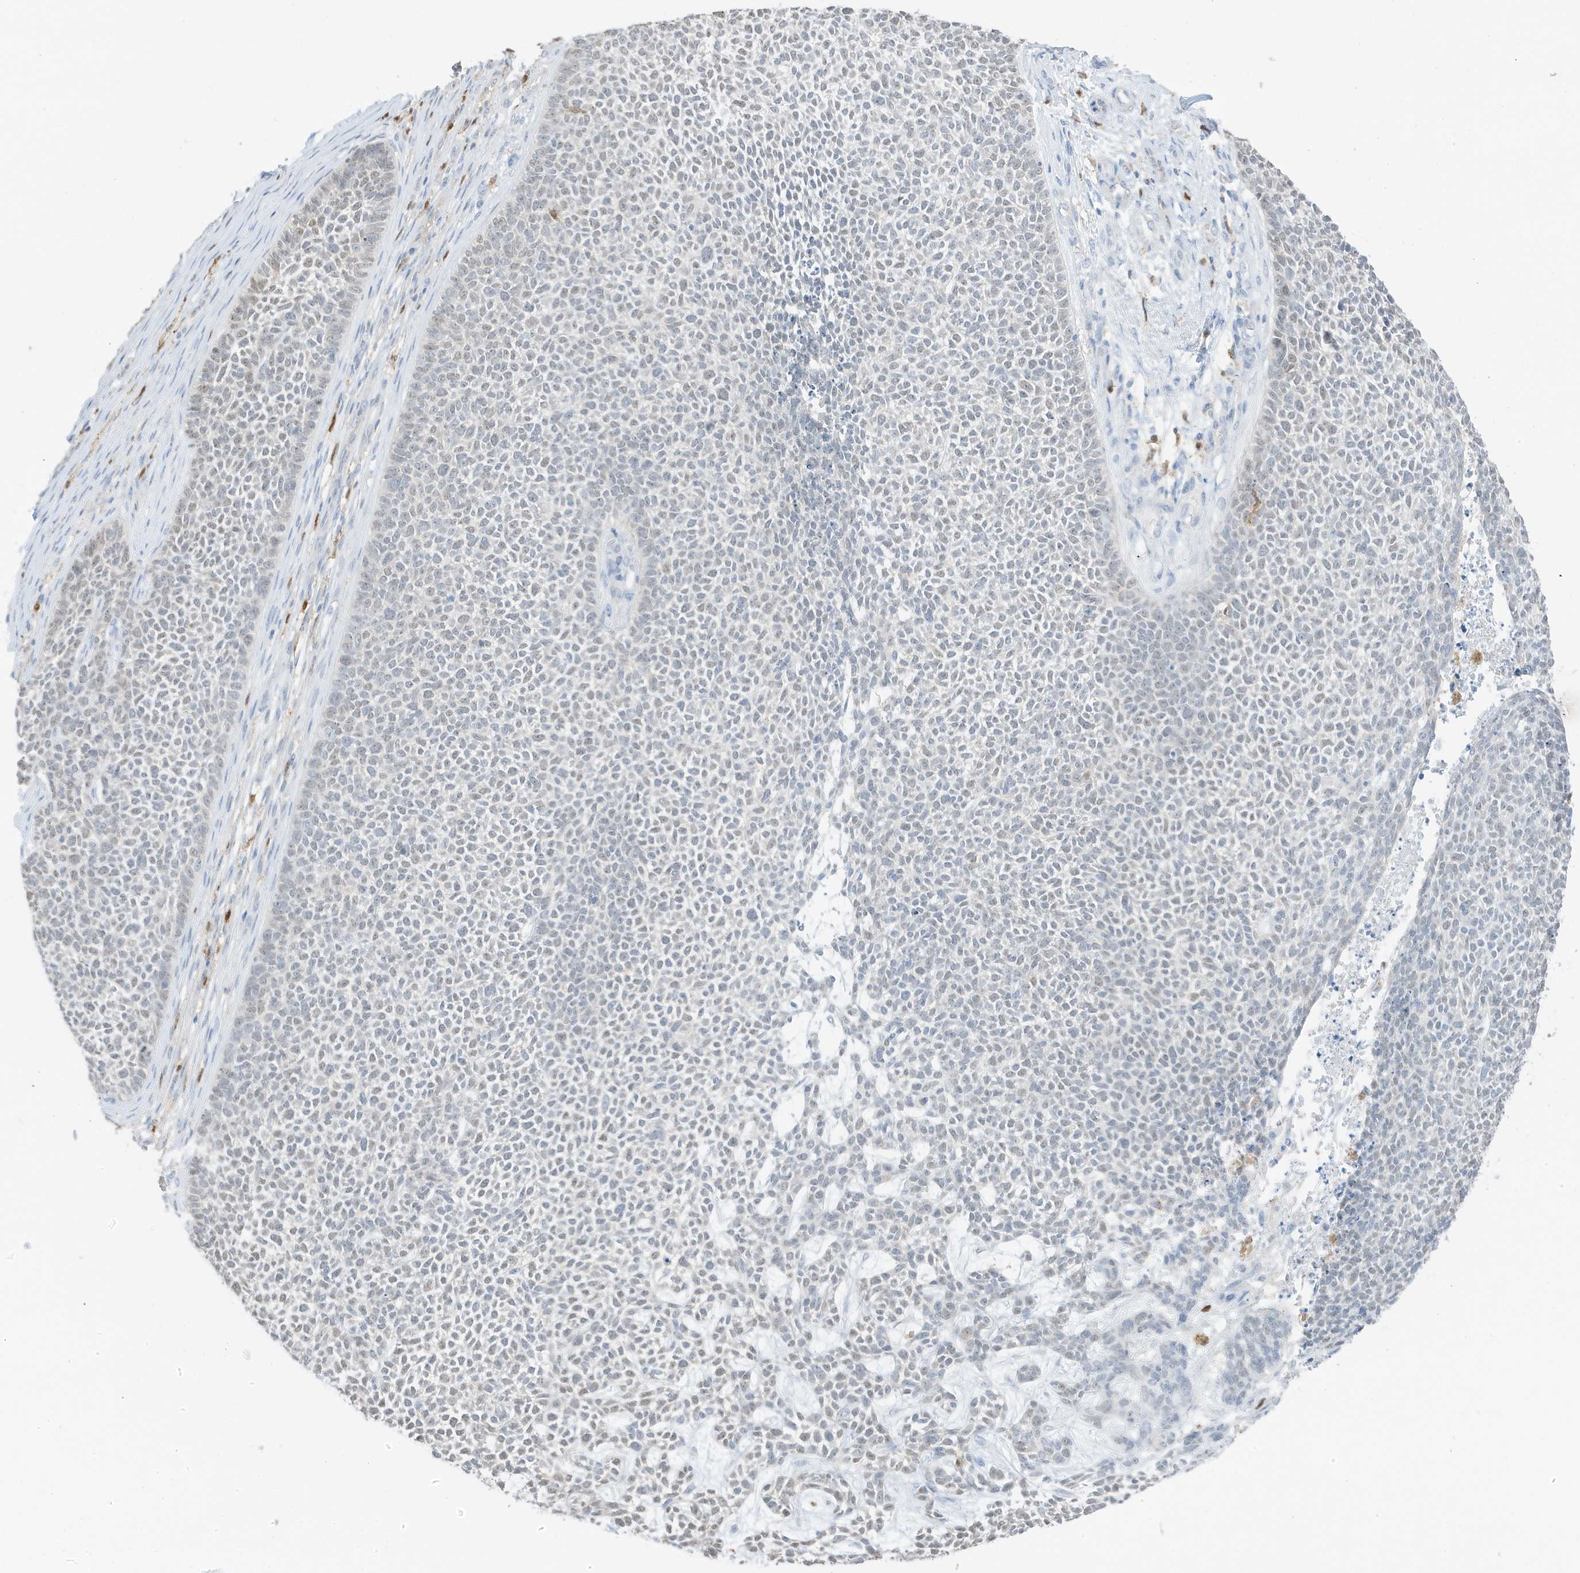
{"staining": {"intensity": "negative", "quantity": "none", "location": "none"}, "tissue": "skin cancer", "cell_type": "Tumor cells", "image_type": "cancer", "snomed": [{"axis": "morphology", "description": "Basal cell carcinoma"}, {"axis": "topography", "description": "Skin"}], "caption": "Photomicrograph shows no significant protein staining in tumor cells of skin cancer.", "gene": "GCA", "patient": {"sex": "female", "age": 84}}